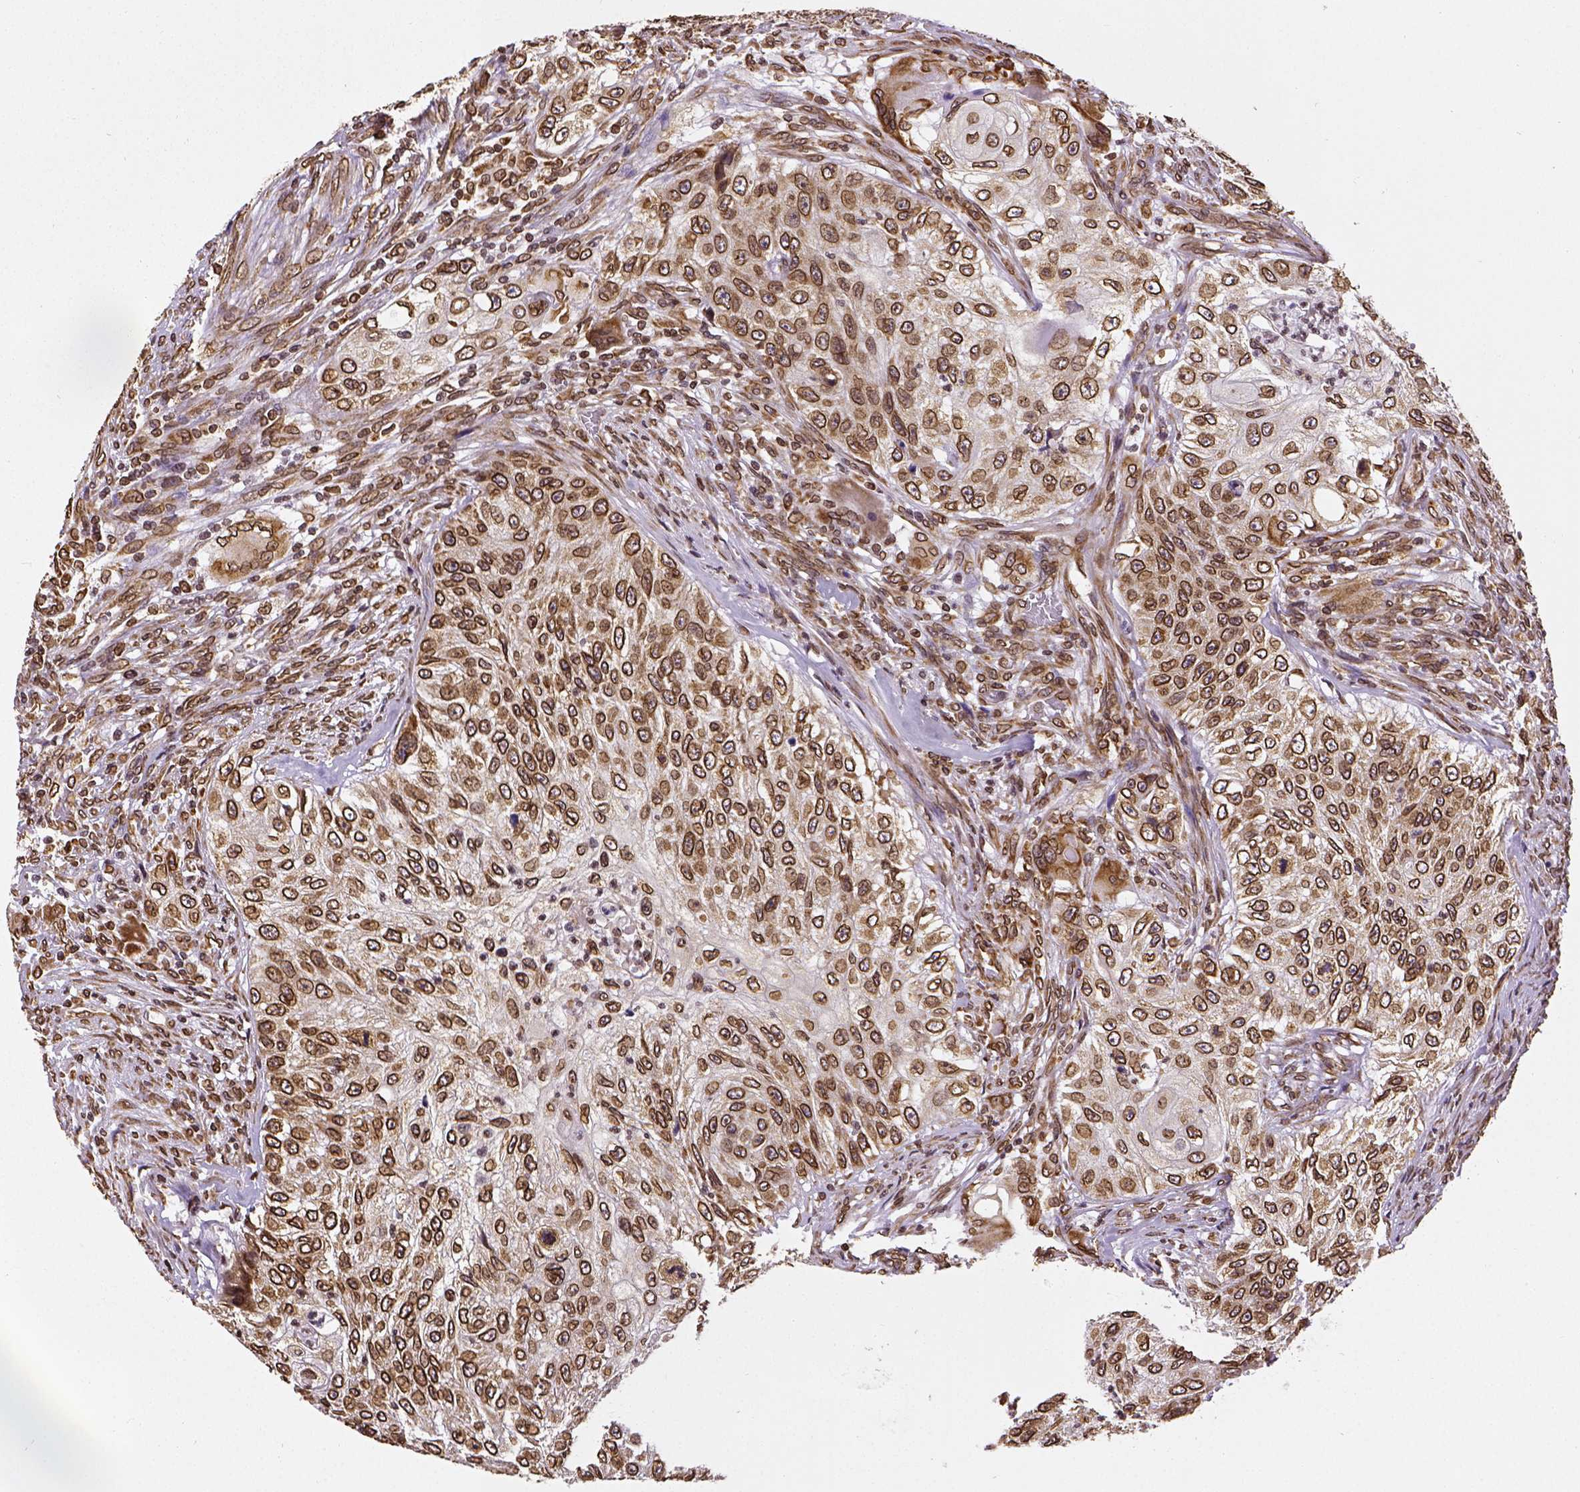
{"staining": {"intensity": "strong", "quantity": ">75%", "location": "cytoplasmic/membranous,nuclear"}, "tissue": "urothelial cancer", "cell_type": "Tumor cells", "image_type": "cancer", "snomed": [{"axis": "morphology", "description": "Urothelial carcinoma, High grade"}, {"axis": "topography", "description": "Urinary bladder"}], "caption": "Urothelial cancer tissue reveals strong cytoplasmic/membranous and nuclear expression in approximately >75% of tumor cells, visualized by immunohistochemistry.", "gene": "MTDH", "patient": {"sex": "female", "age": 60}}